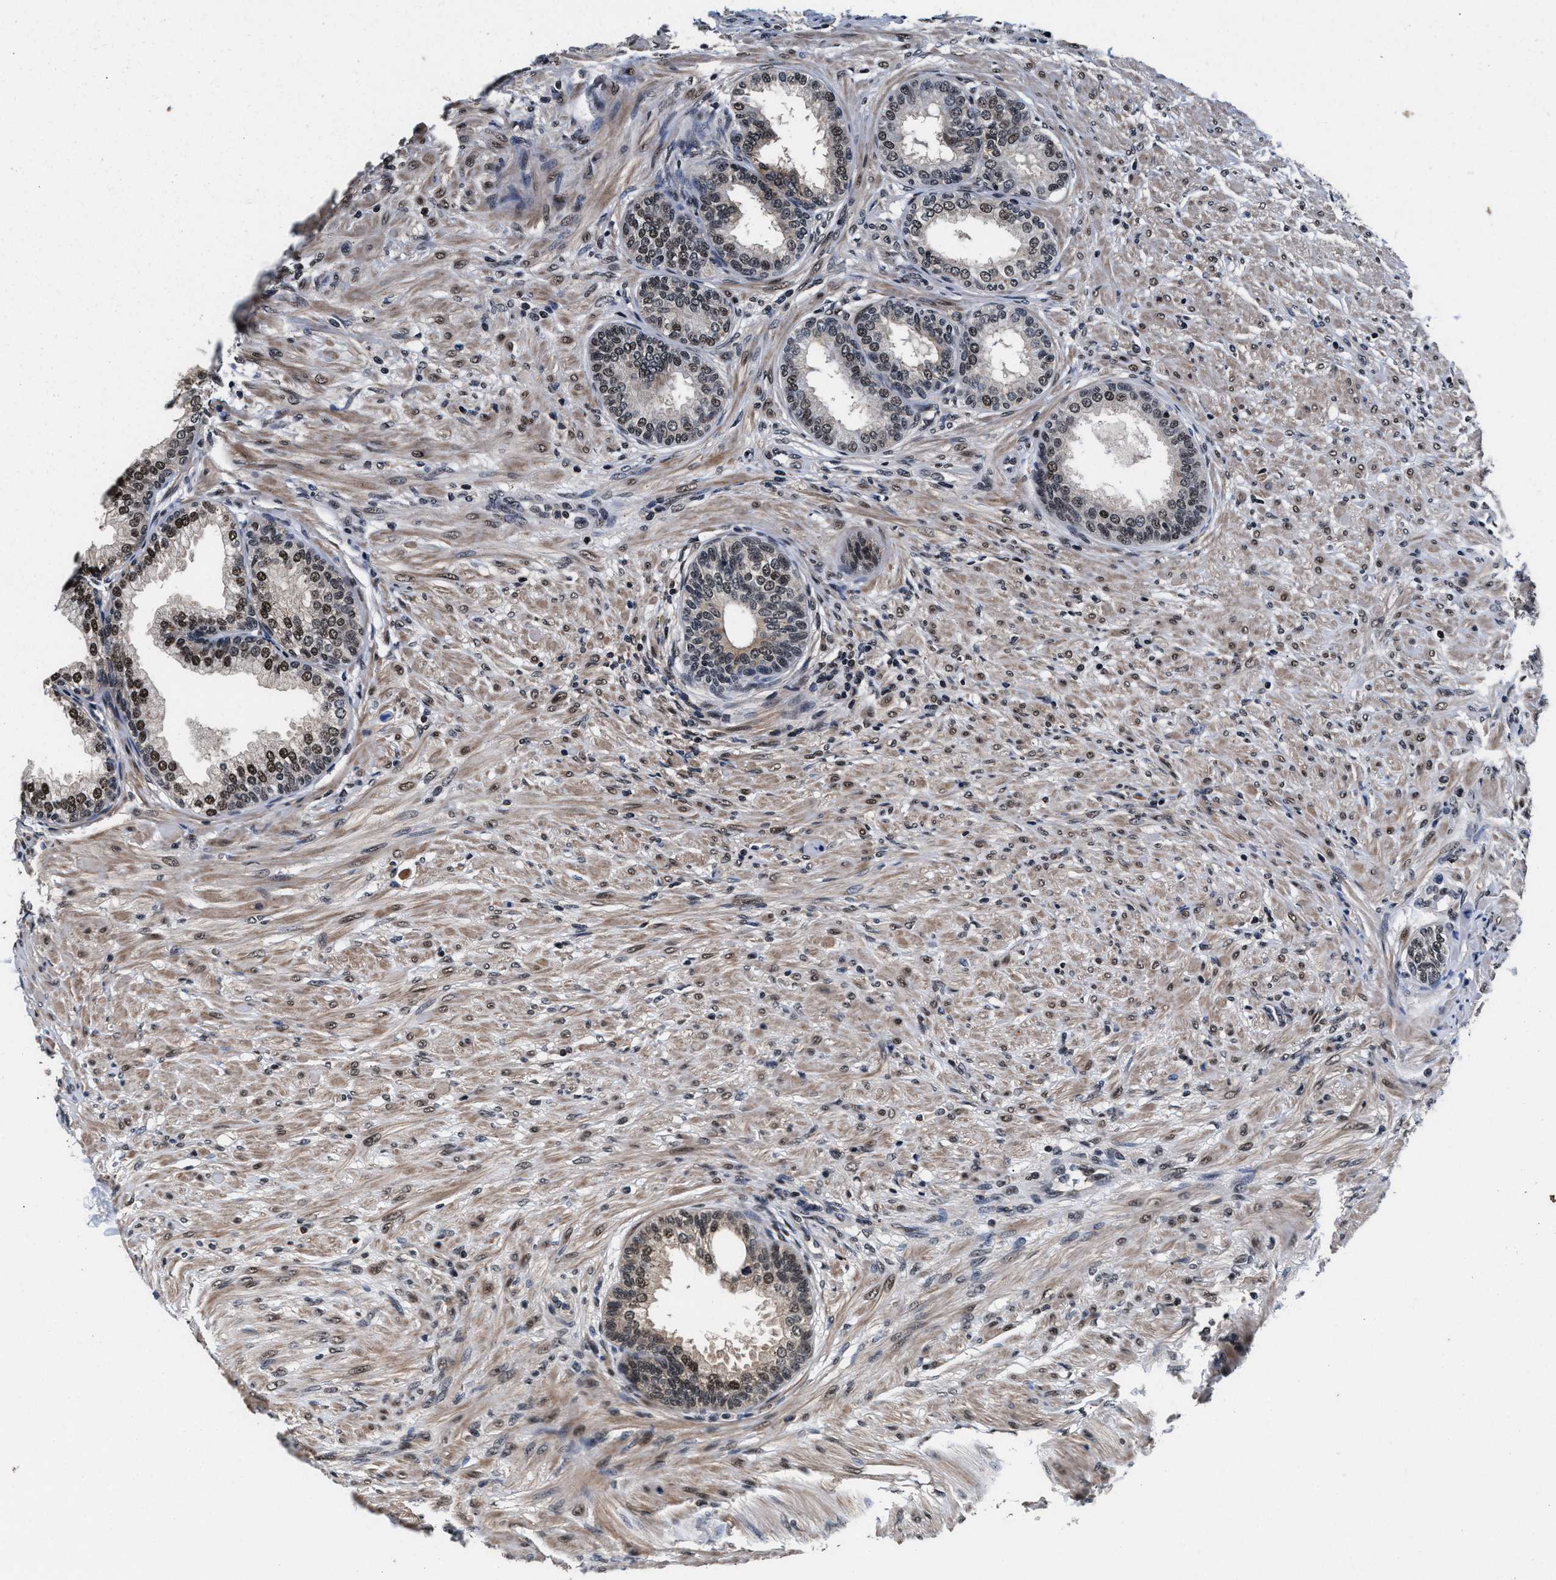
{"staining": {"intensity": "moderate", "quantity": "25%-75%", "location": "nuclear"}, "tissue": "prostate", "cell_type": "Glandular cells", "image_type": "normal", "snomed": [{"axis": "morphology", "description": "Normal tissue, NOS"}, {"axis": "topography", "description": "Prostate"}], "caption": "This photomicrograph displays unremarkable prostate stained with immunohistochemistry (IHC) to label a protein in brown. The nuclear of glandular cells show moderate positivity for the protein. Nuclei are counter-stained blue.", "gene": "USP16", "patient": {"sex": "male", "age": 76}}